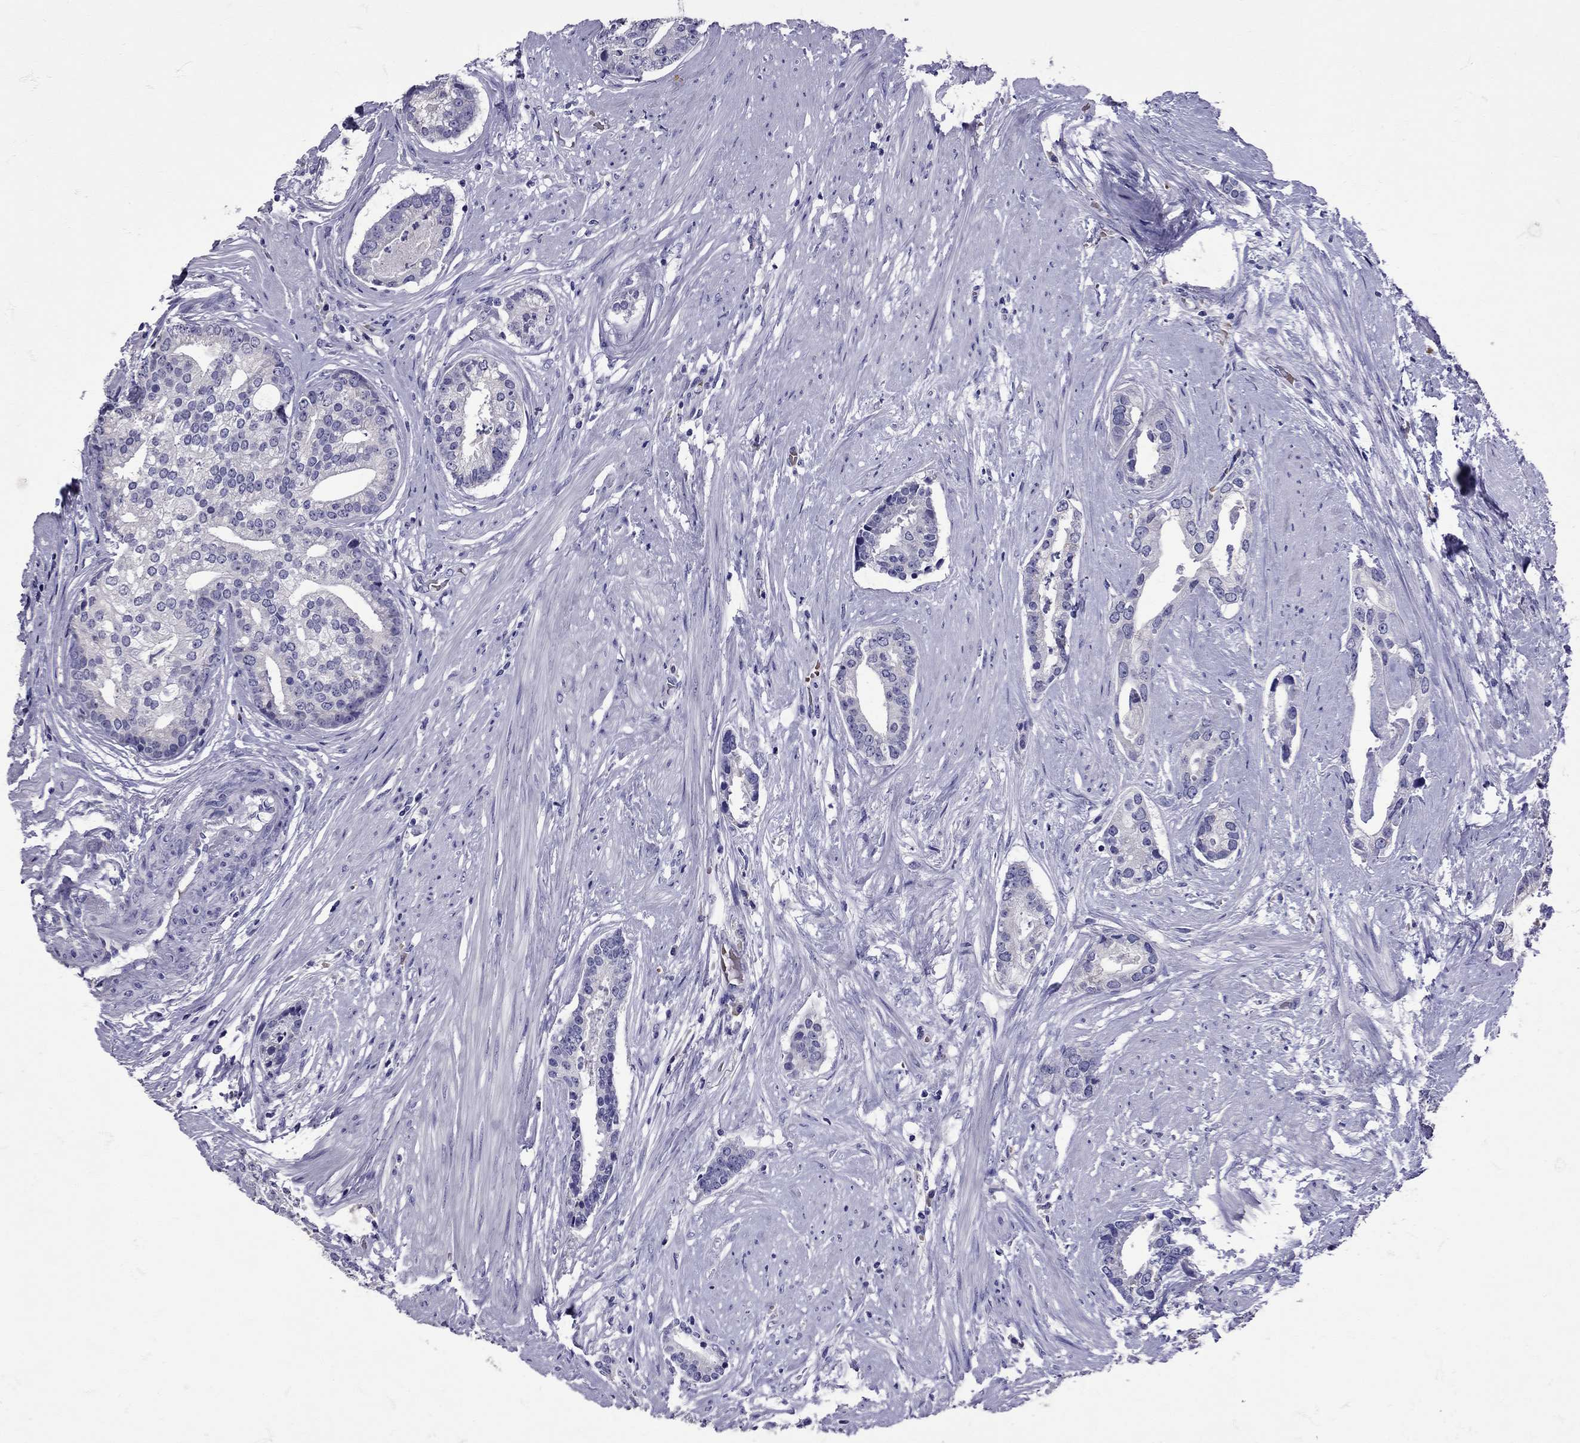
{"staining": {"intensity": "negative", "quantity": "none", "location": "none"}, "tissue": "prostate cancer", "cell_type": "Tumor cells", "image_type": "cancer", "snomed": [{"axis": "morphology", "description": "Adenocarcinoma, NOS"}, {"axis": "topography", "description": "Prostate and seminal vesicle, NOS"}, {"axis": "topography", "description": "Prostate"}], "caption": "Tumor cells are negative for protein expression in human prostate cancer. The staining was performed using DAB (3,3'-diaminobenzidine) to visualize the protein expression in brown, while the nuclei were stained in blue with hematoxylin (Magnification: 20x).", "gene": "TBR1", "patient": {"sex": "male", "age": 44}}